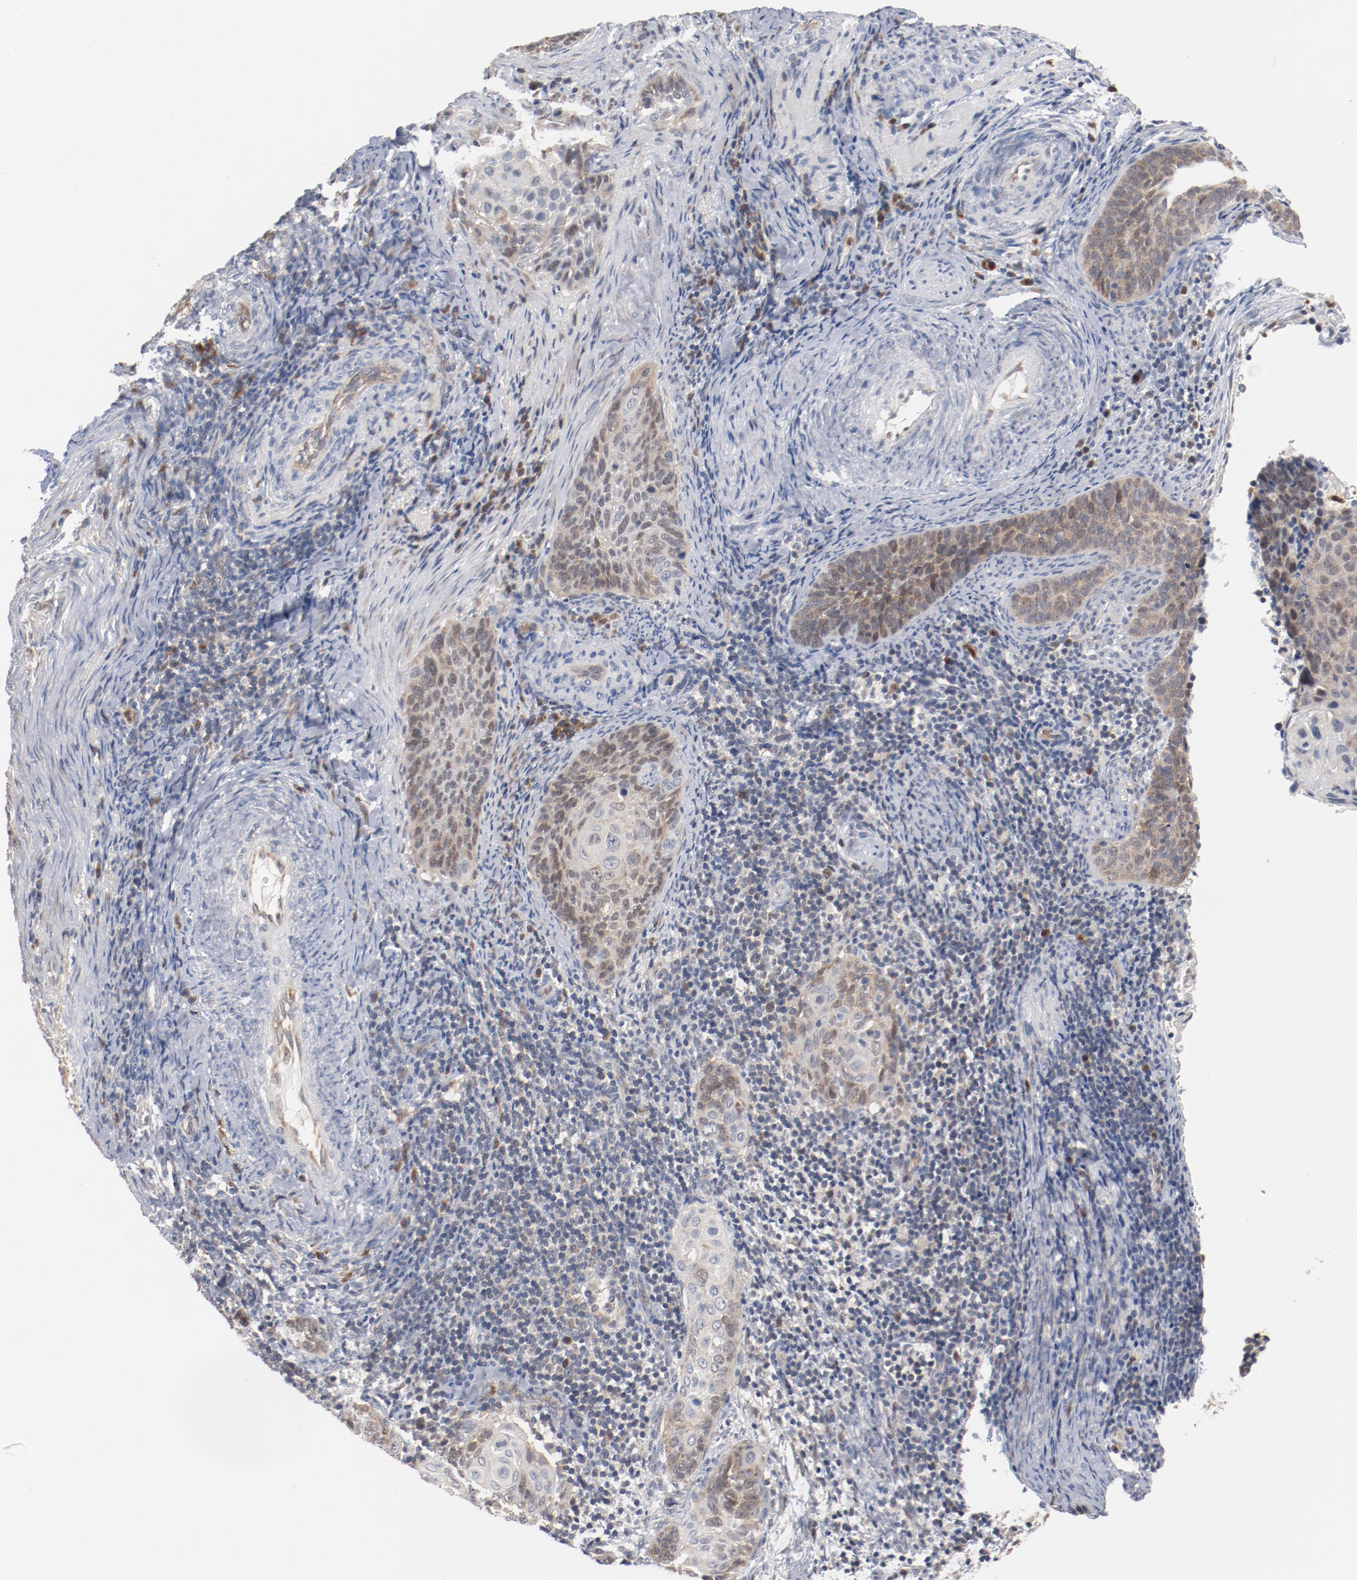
{"staining": {"intensity": "weak", "quantity": ">75%", "location": "cytoplasmic/membranous"}, "tissue": "cervical cancer", "cell_type": "Tumor cells", "image_type": "cancer", "snomed": [{"axis": "morphology", "description": "Squamous cell carcinoma, NOS"}, {"axis": "topography", "description": "Cervix"}], "caption": "DAB (3,3'-diaminobenzidine) immunohistochemical staining of human cervical cancer shows weak cytoplasmic/membranous protein staining in approximately >75% of tumor cells. The staining was performed using DAB (3,3'-diaminobenzidine), with brown indicating positive protein expression. Nuclei are stained blue with hematoxylin.", "gene": "RNASE11", "patient": {"sex": "female", "age": 33}}